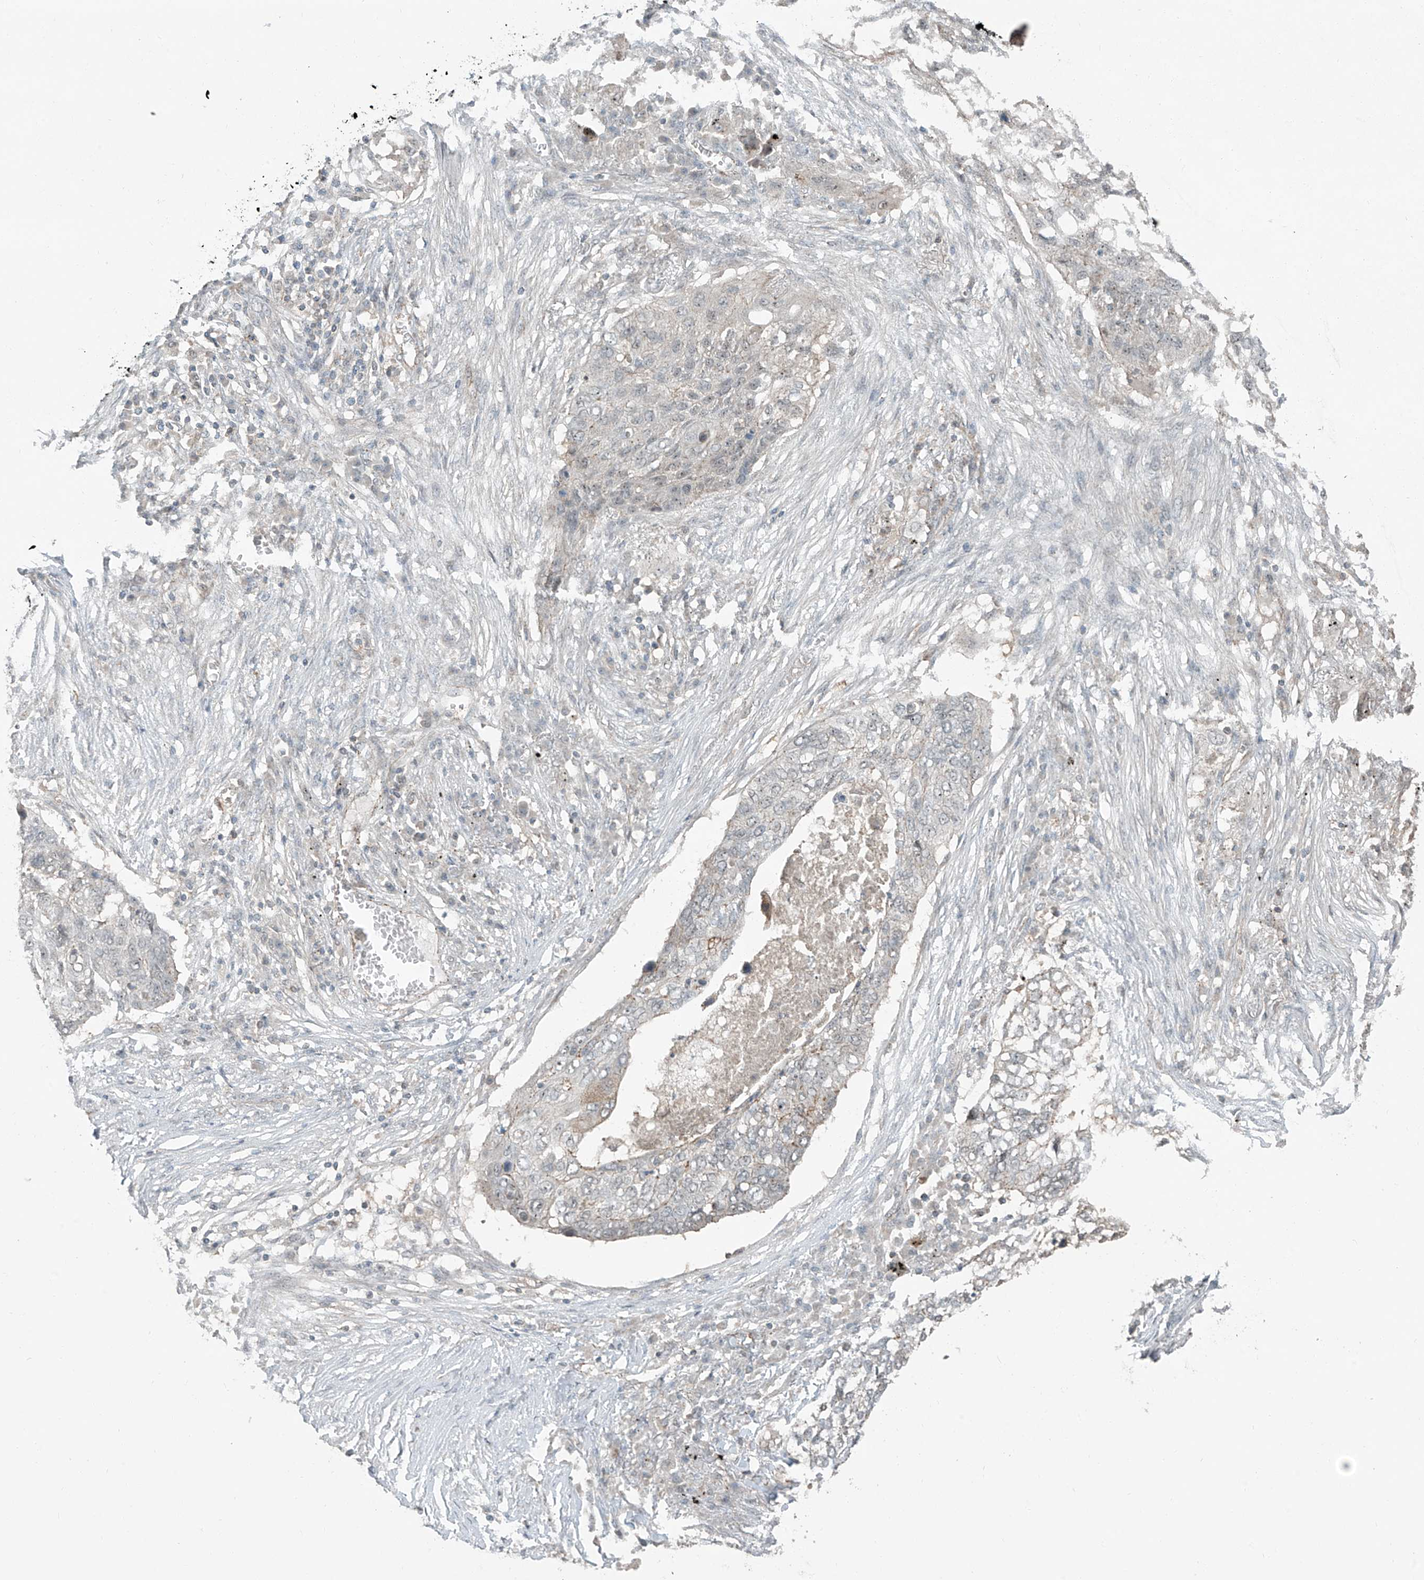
{"staining": {"intensity": "negative", "quantity": "none", "location": "none"}, "tissue": "lung cancer", "cell_type": "Tumor cells", "image_type": "cancer", "snomed": [{"axis": "morphology", "description": "Squamous cell carcinoma, NOS"}, {"axis": "topography", "description": "Lung"}], "caption": "Immunohistochemistry (IHC) of lung cancer (squamous cell carcinoma) demonstrates no expression in tumor cells.", "gene": "ZNF16", "patient": {"sex": "female", "age": 63}}